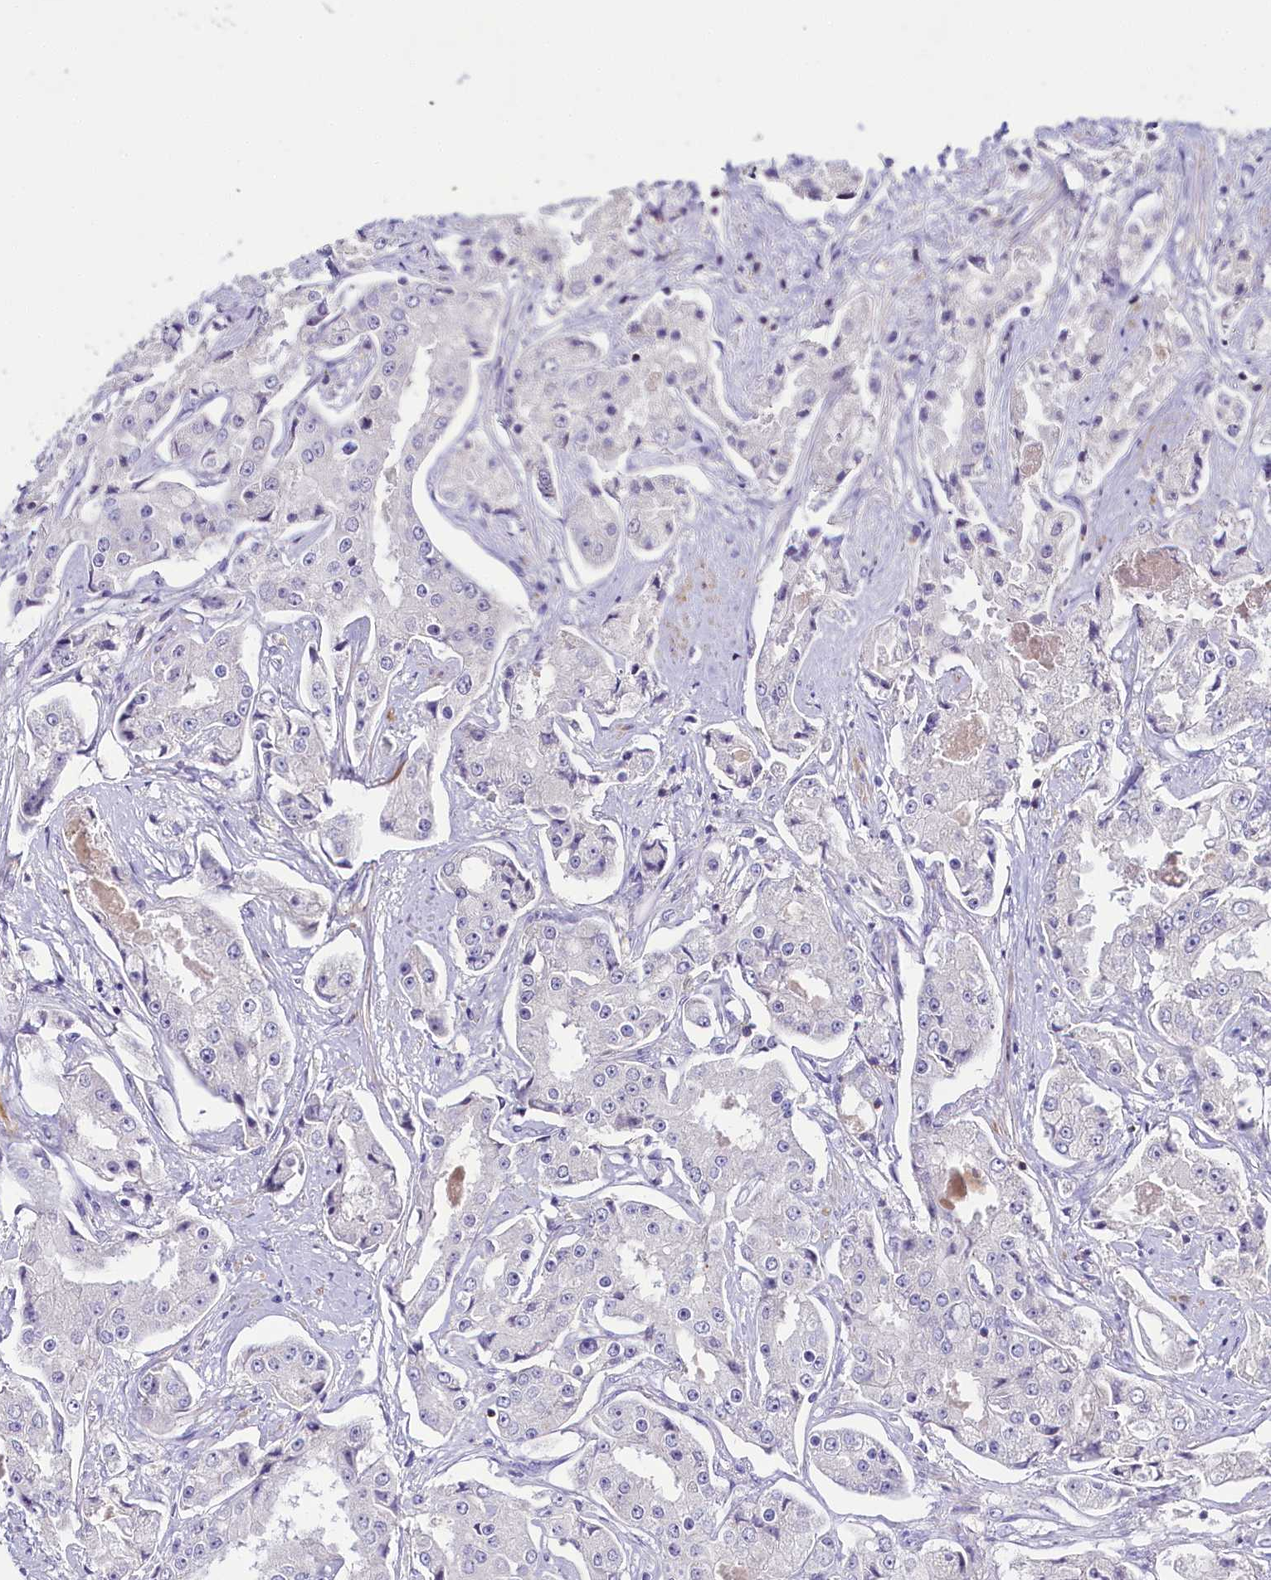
{"staining": {"intensity": "negative", "quantity": "none", "location": "none"}, "tissue": "prostate cancer", "cell_type": "Tumor cells", "image_type": "cancer", "snomed": [{"axis": "morphology", "description": "Adenocarcinoma, High grade"}, {"axis": "topography", "description": "Prostate"}], "caption": "Tumor cells show no significant protein staining in prostate high-grade adenocarcinoma. The staining is performed using DAB (3,3'-diaminobenzidine) brown chromogen with nuclei counter-stained in using hematoxylin.", "gene": "FGFR2", "patient": {"sex": "male", "age": 73}}